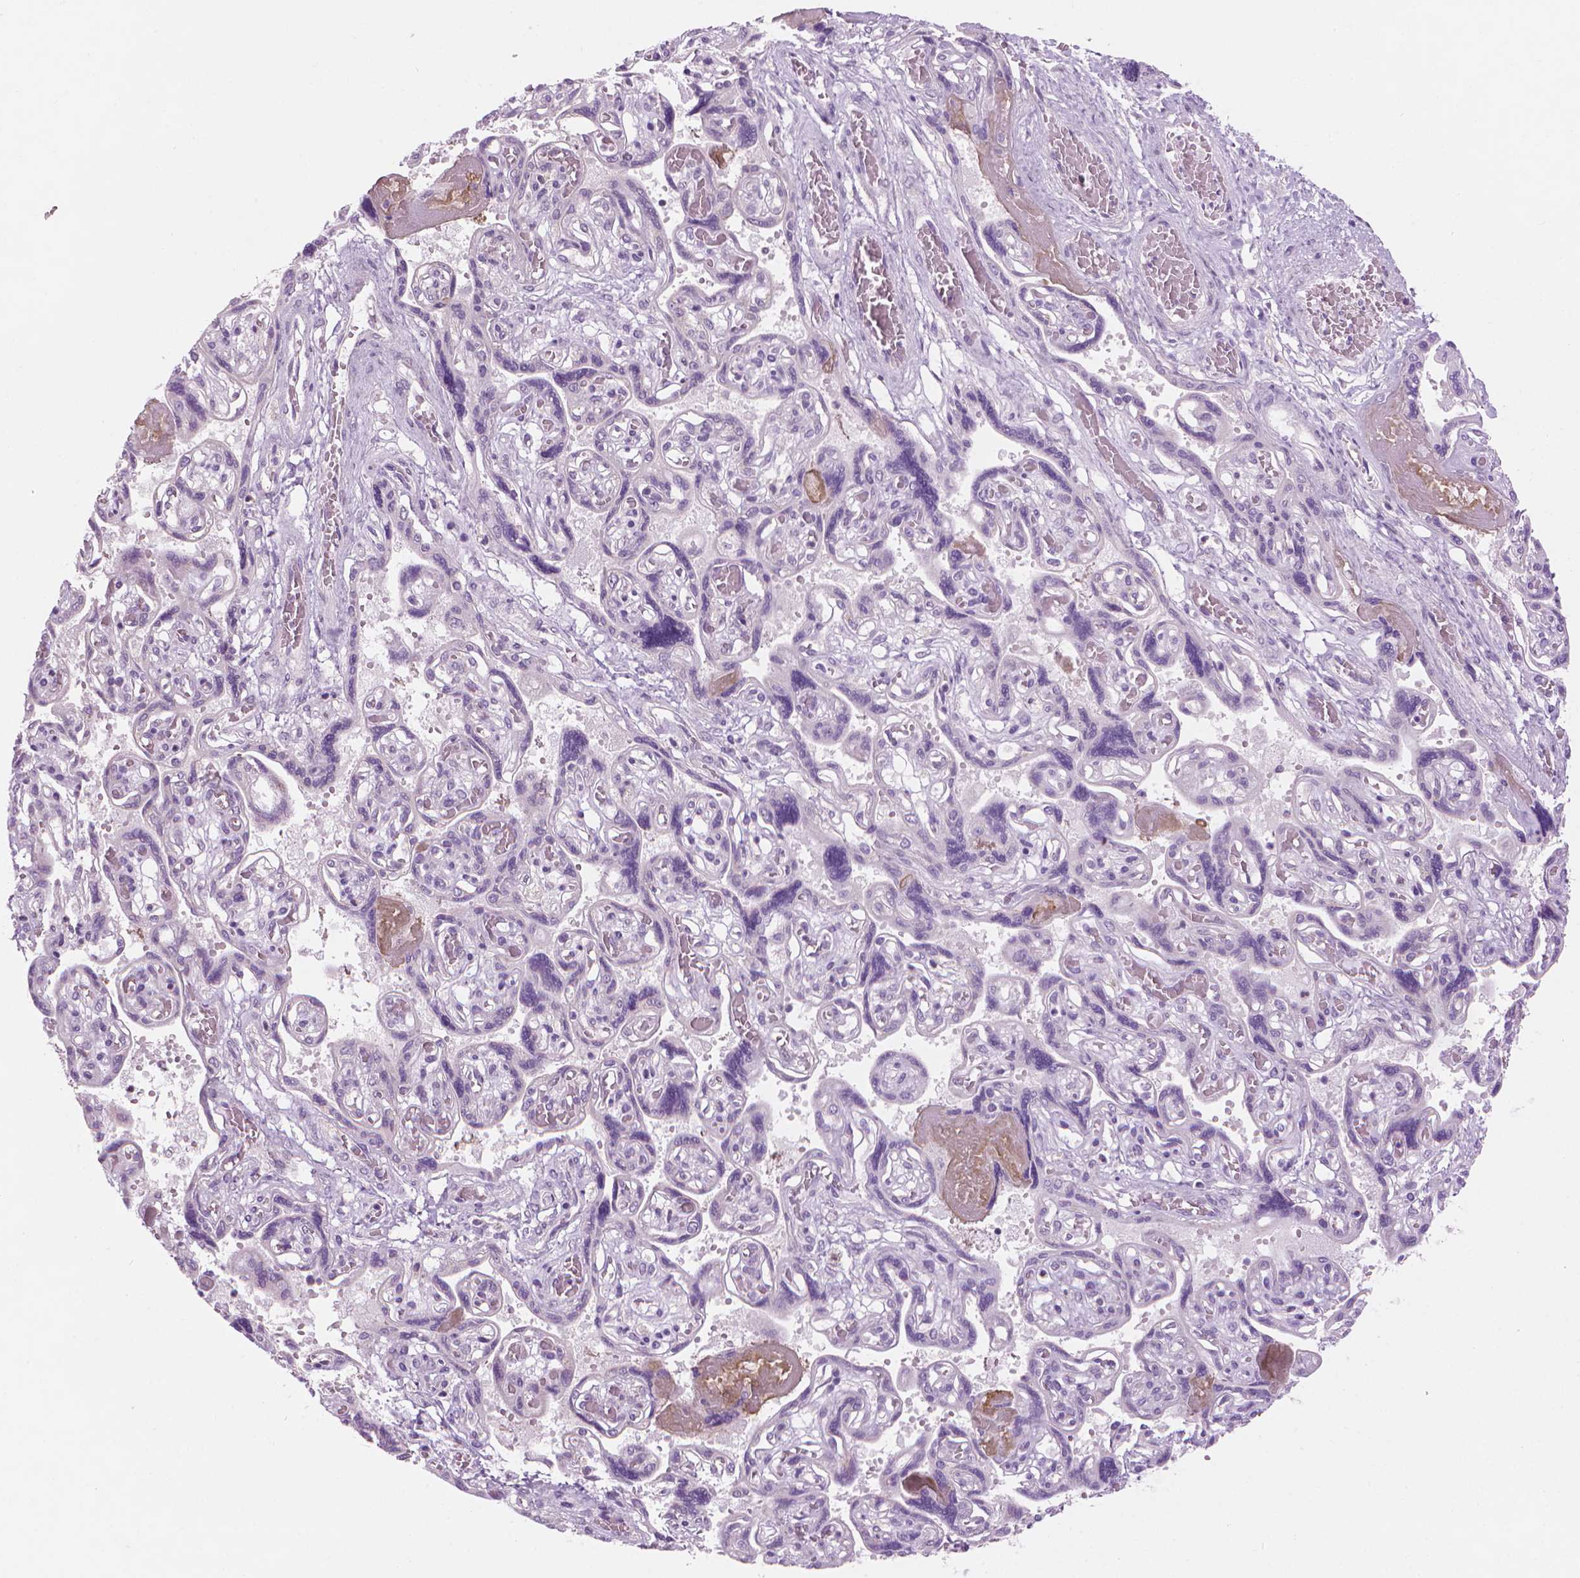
{"staining": {"intensity": "negative", "quantity": "none", "location": "none"}, "tissue": "placenta", "cell_type": "Decidual cells", "image_type": "normal", "snomed": [{"axis": "morphology", "description": "Normal tissue, NOS"}, {"axis": "topography", "description": "Placenta"}], "caption": "This photomicrograph is of normal placenta stained with immunohistochemistry to label a protein in brown with the nuclei are counter-stained blue. There is no positivity in decidual cells.", "gene": "CFAP126", "patient": {"sex": "female", "age": 32}}